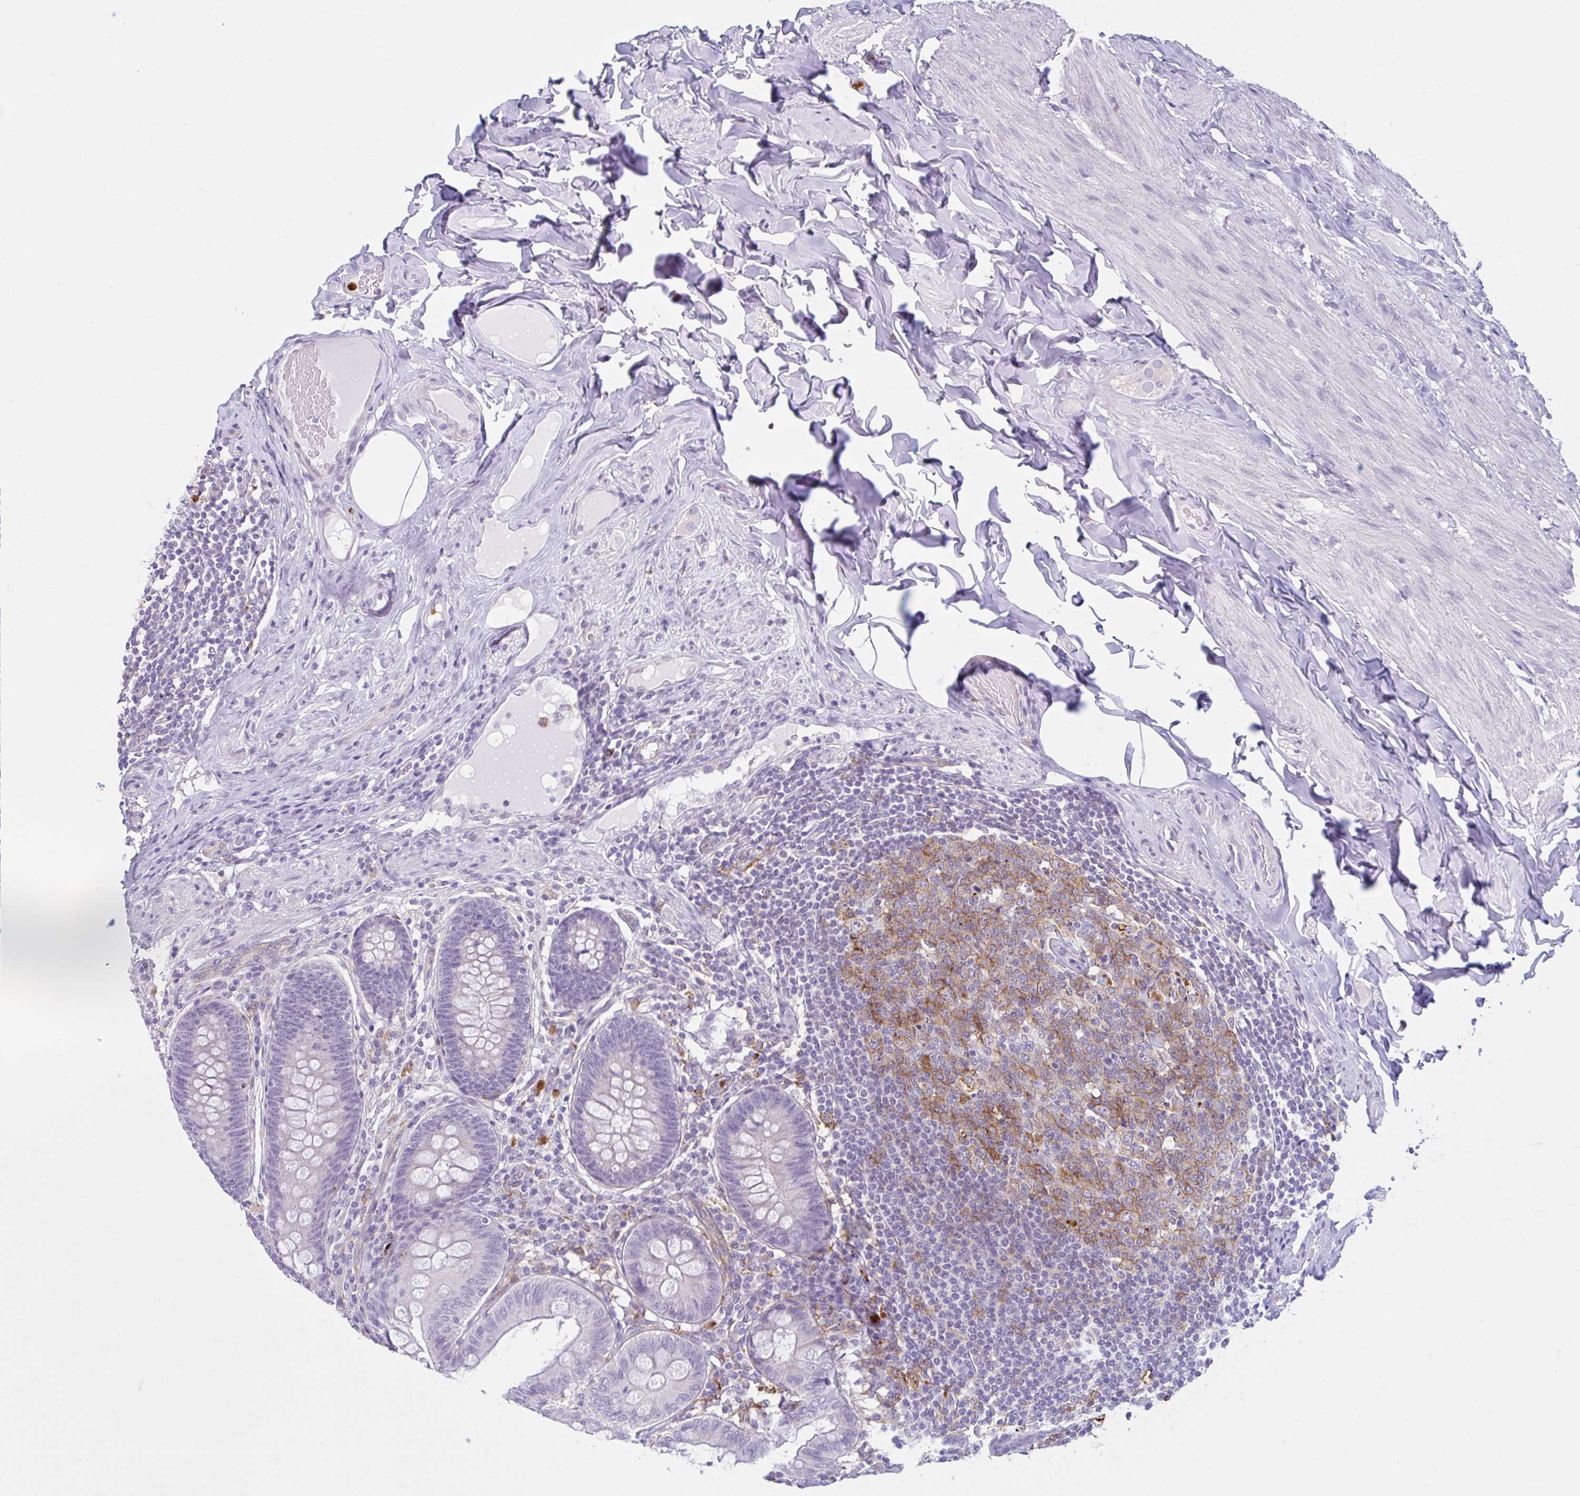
{"staining": {"intensity": "negative", "quantity": "none", "location": "none"}, "tissue": "appendix", "cell_type": "Glandular cells", "image_type": "normal", "snomed": [{"axis": "morphology", "description": "Normal tissue, NOS"}, {"axis": "topography", "description": "Appendix"}], "caption": "Human appendix stained for a protein using immunohistochemistry exhibits no staining in glandular cells.", "gene": "CEP120", "patient": {"sex": "male", "age": 71}}